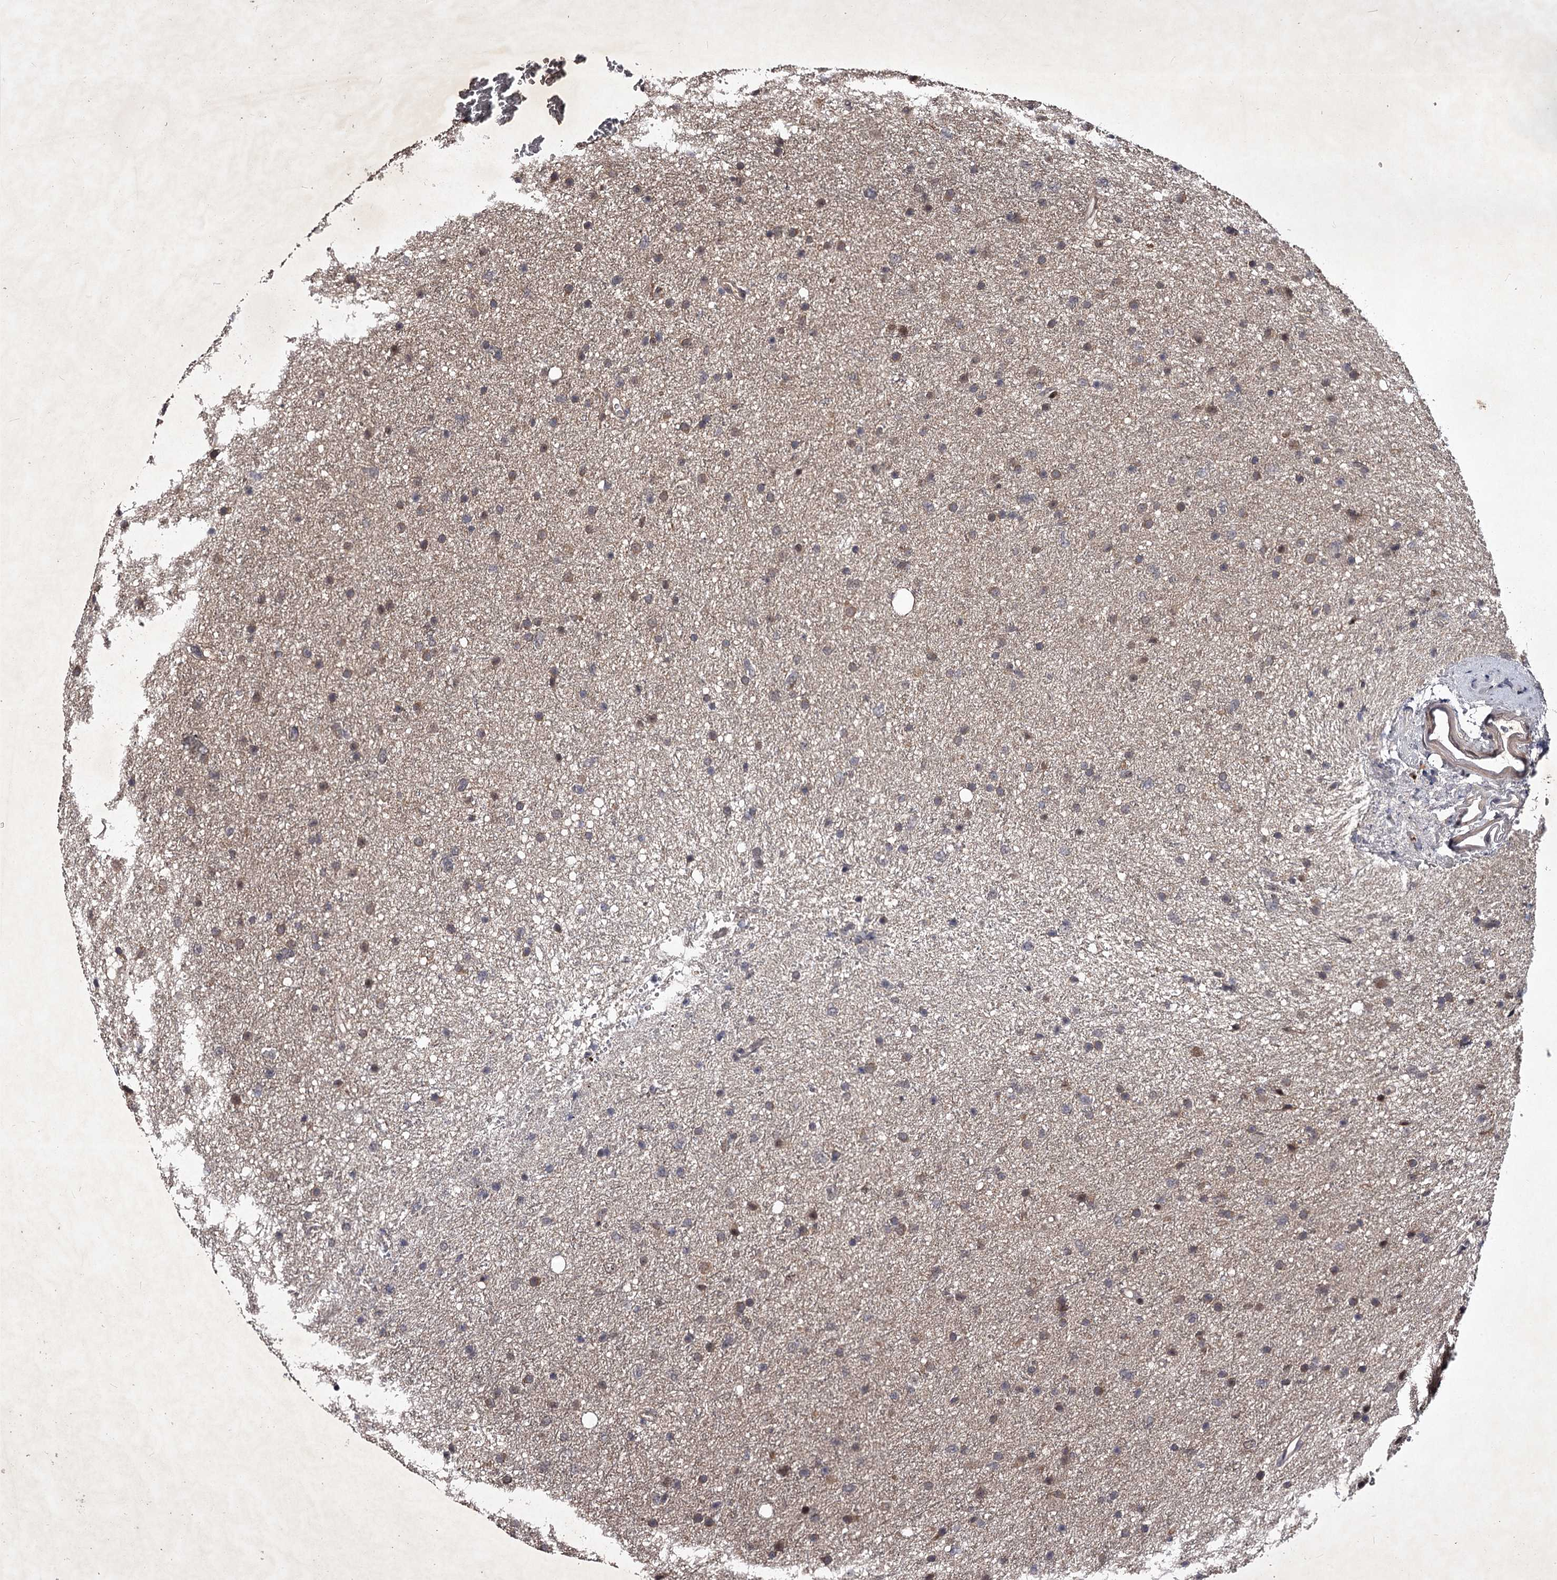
{"staining": {"intensity": "weak", "quantity": "25%-75%", "location": "cytoplasmic/membranous,nuclear"}, "tissue": "glioma", "cell_type": "Tumor cells", "image_type": "cancer", "snomed": [{"axis": "morphology", "description": "Glioma, malignant, Low grade"}, {"axis": "topography", "description": "Cerebral cortex"}], "caption": "Tumor cells display weak cytoplasmic/membranous and nuclear positivity in about 25%-75% of cells in glioma.", "gene": "RNF44", "patient": {"sex": "female", "age": 39}}